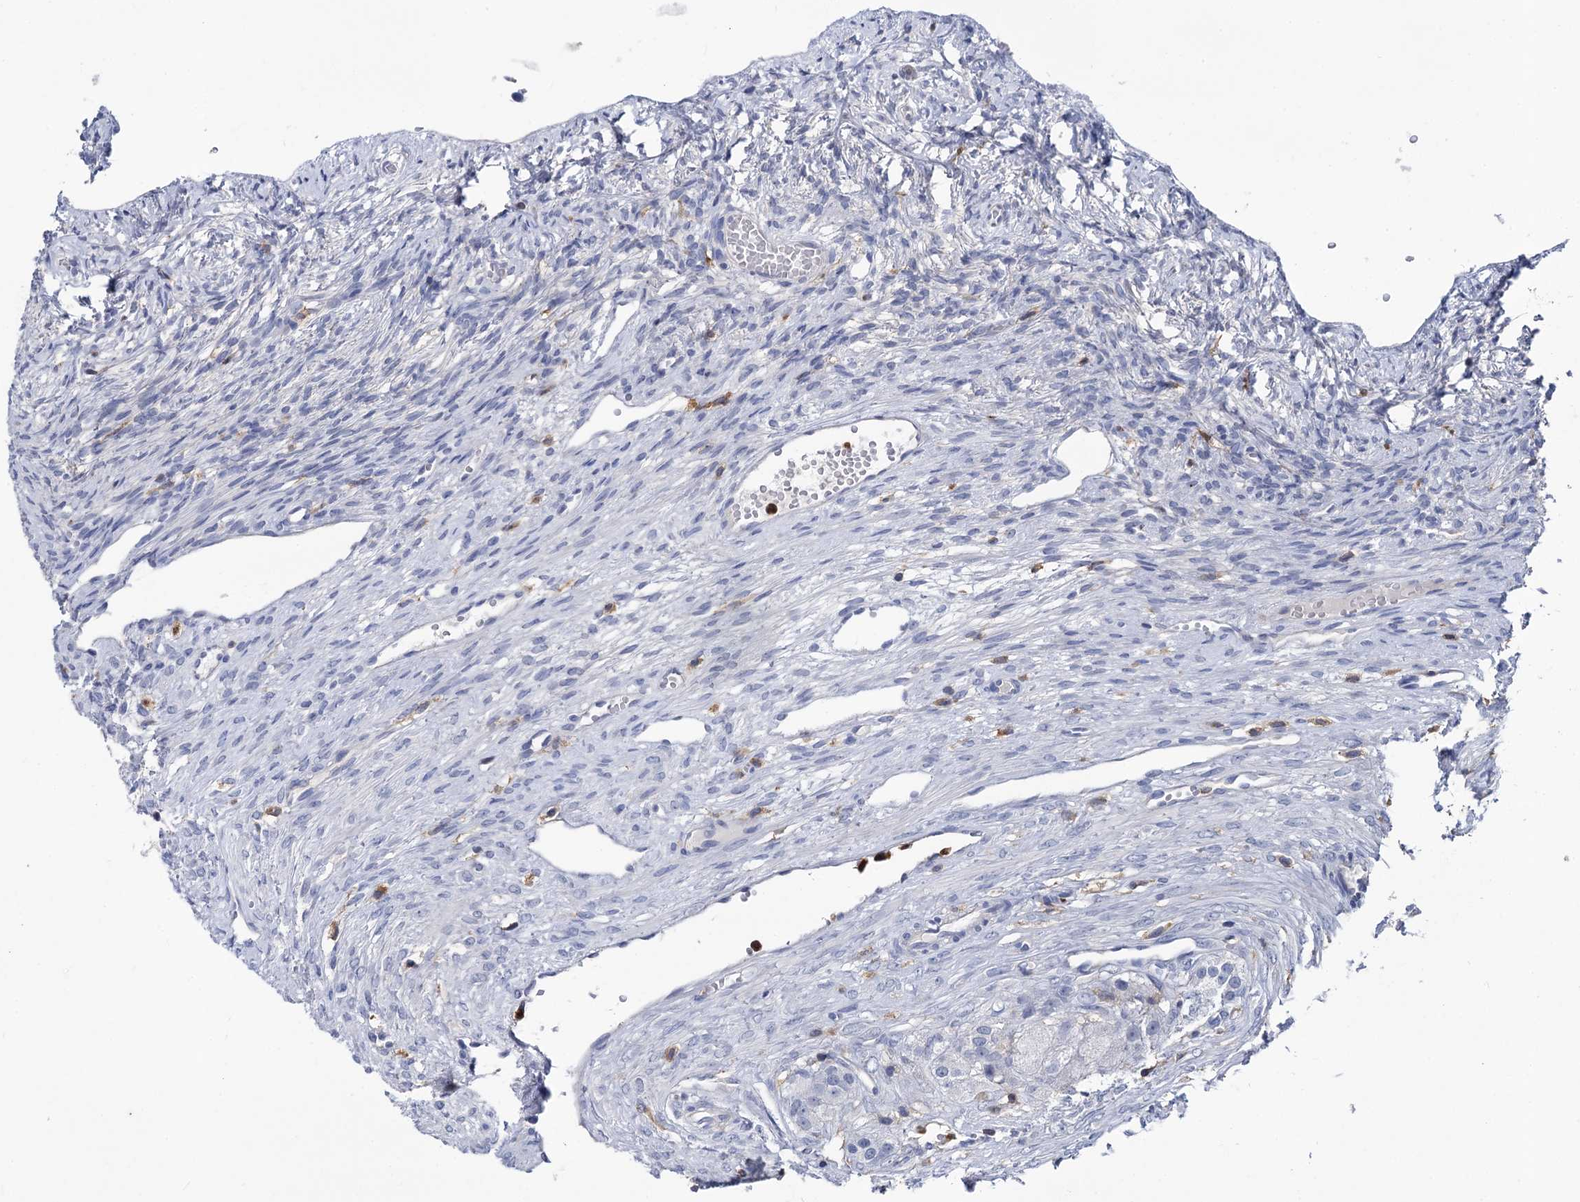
{"staining": {"intensity": "negative", "quantity": "none", "location": "none"}, "tissue": "ovary", "cell_type": "Ovarian stroma cells", "image_type": "normal", "snomed": [{"axis": "morphology", "description": "Normal tissue, NOS"}, {"axis": "topography", "description": "Ovary"}], "caption": "Photomicrograph shows no protein expression in ovarian stroma cells of benign ovary. (DAB IHC with hematoxylin counter stain).", "gene": "RHOG", "patient": {"sex": "female", "age": 51}}